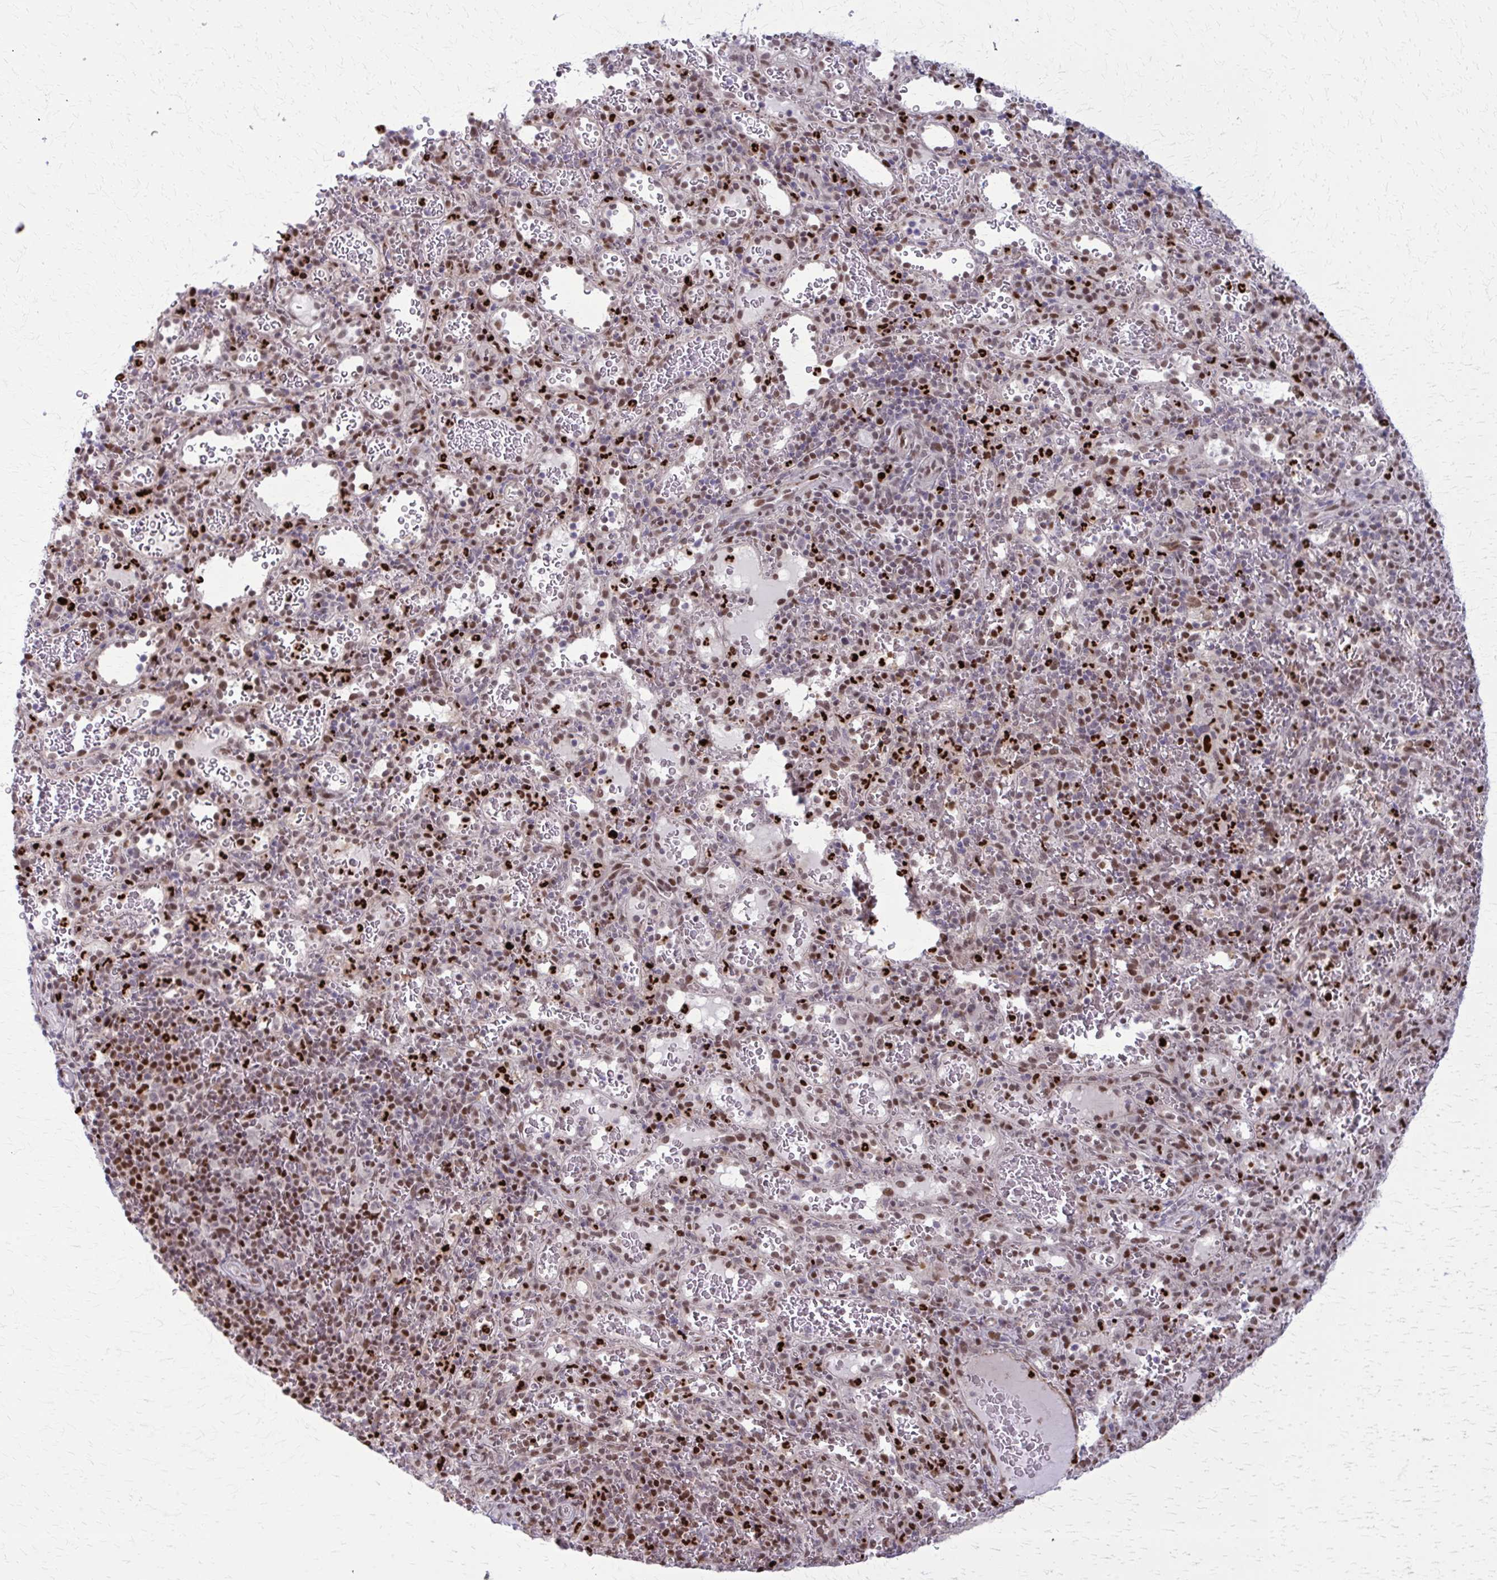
{"staining": {"intensity": "strong", "quantity": "25%-75%", "location": "nuclear"}, "tissue": "spleen", "cell_type": "Cells in red pulp", "image_type": "normal", "snomed": [{"axis": "morphology", "description": "Normal tissue, NOS"}, {"axis": "topography", "description": "Spleen"}], "caption": "This is a photomicrograph of immunohistochemistry (IHC) staining of benign spleen, which shows strong positivity in the nuclear of cells in red pulp.", "gene": "ZNF559", "patient": {"sex": "male", "age": 57}}